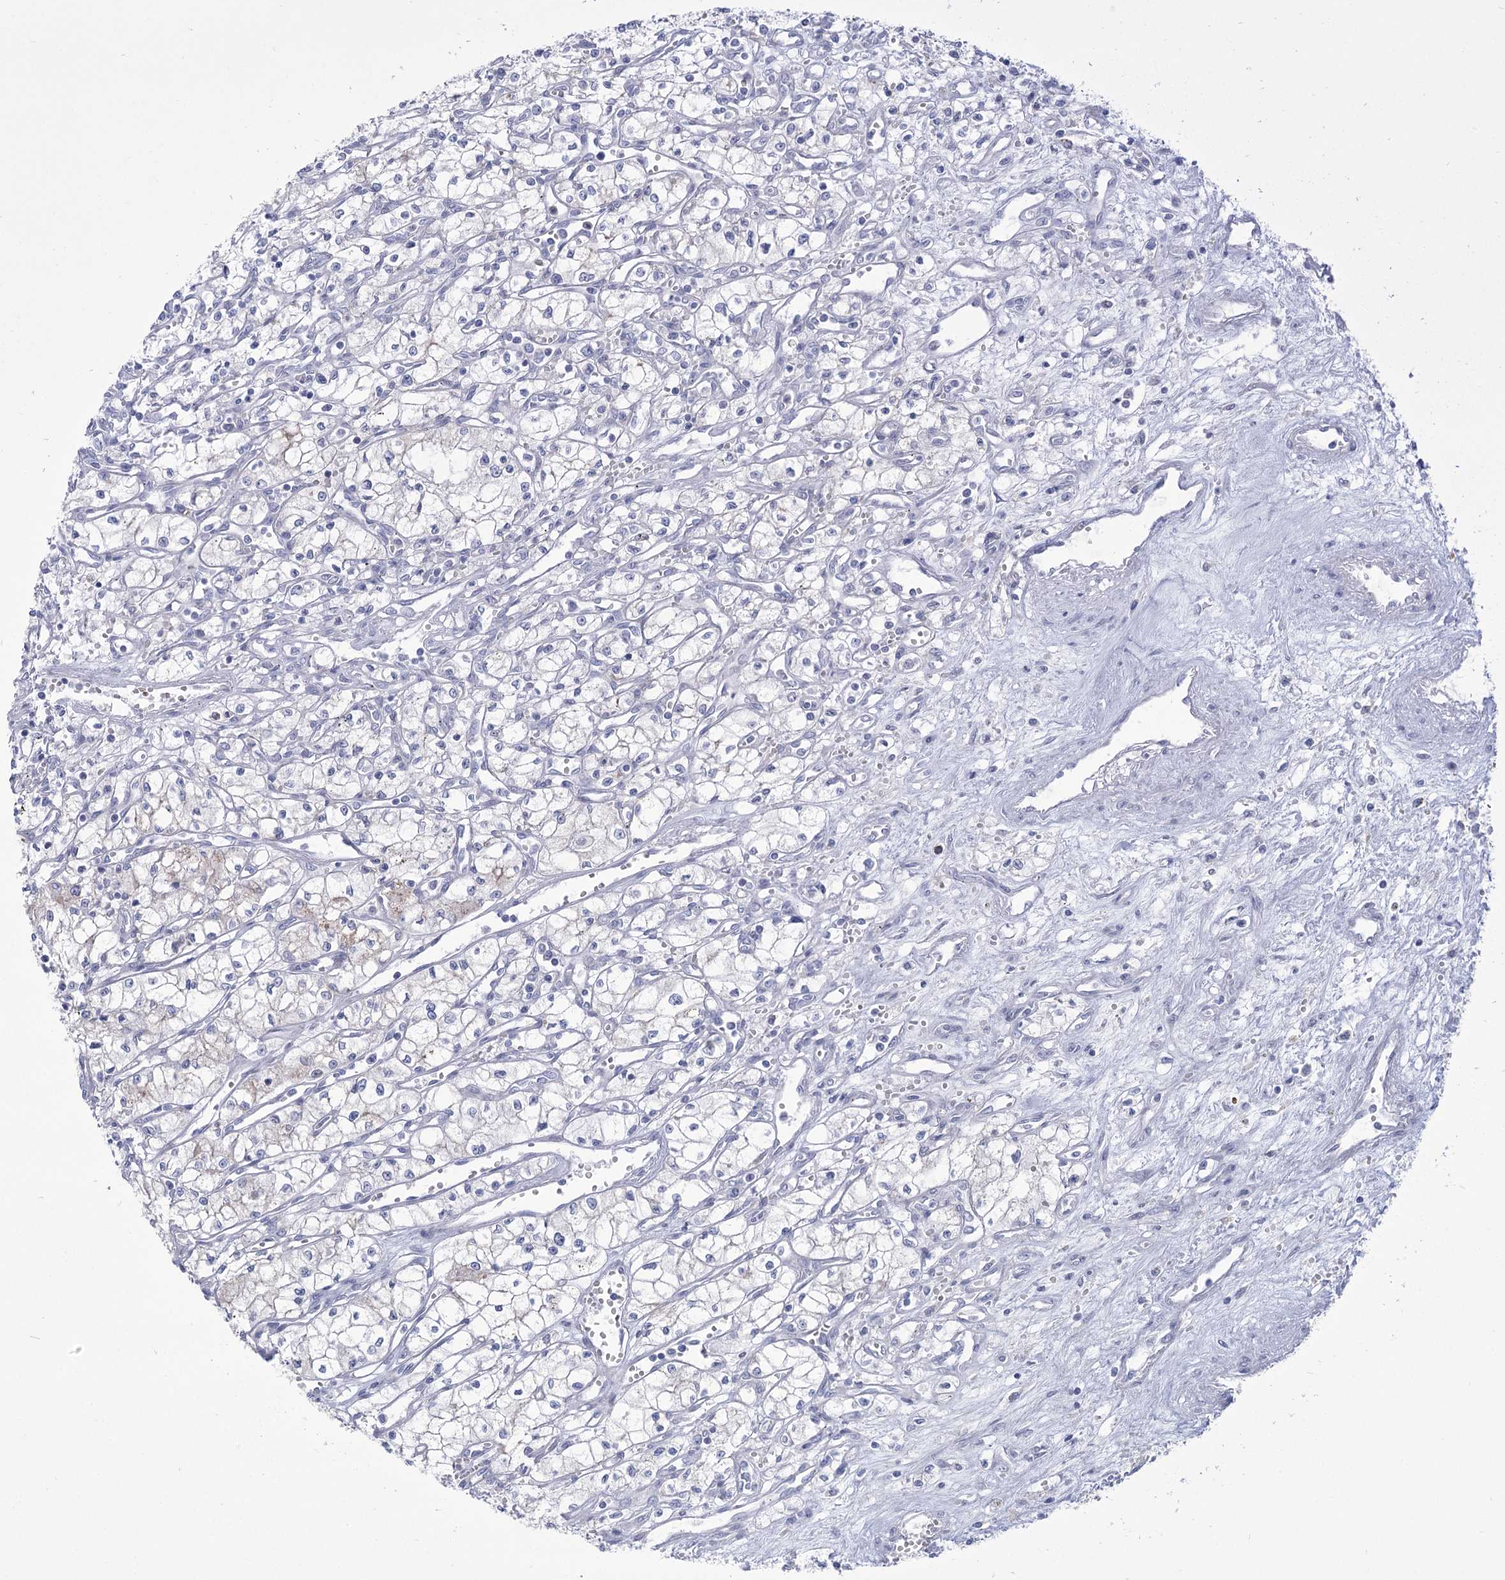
{"staining": {"intensity": "negative", "quantity": "none", "location": "none"}, "tissue": "renal cancer", "cell_type": "Tumor cells", "image_type": "cancer", "snomed": [{"axis": "morphology", "description": "Adenocarcinoma, NOS"}, {"axis": "topography", "description": "Kidney"}], "caption": "High magnification brightfield microscopy of adenocarcinoma (renal) stained with DAB (3,3'-diaminobenzidine) (brown) and counterstained with hematoxylin (blue): tumor cells show no significant expression.", "gene": "BEND7", "patient": {"sex": "male", "age": 59}}